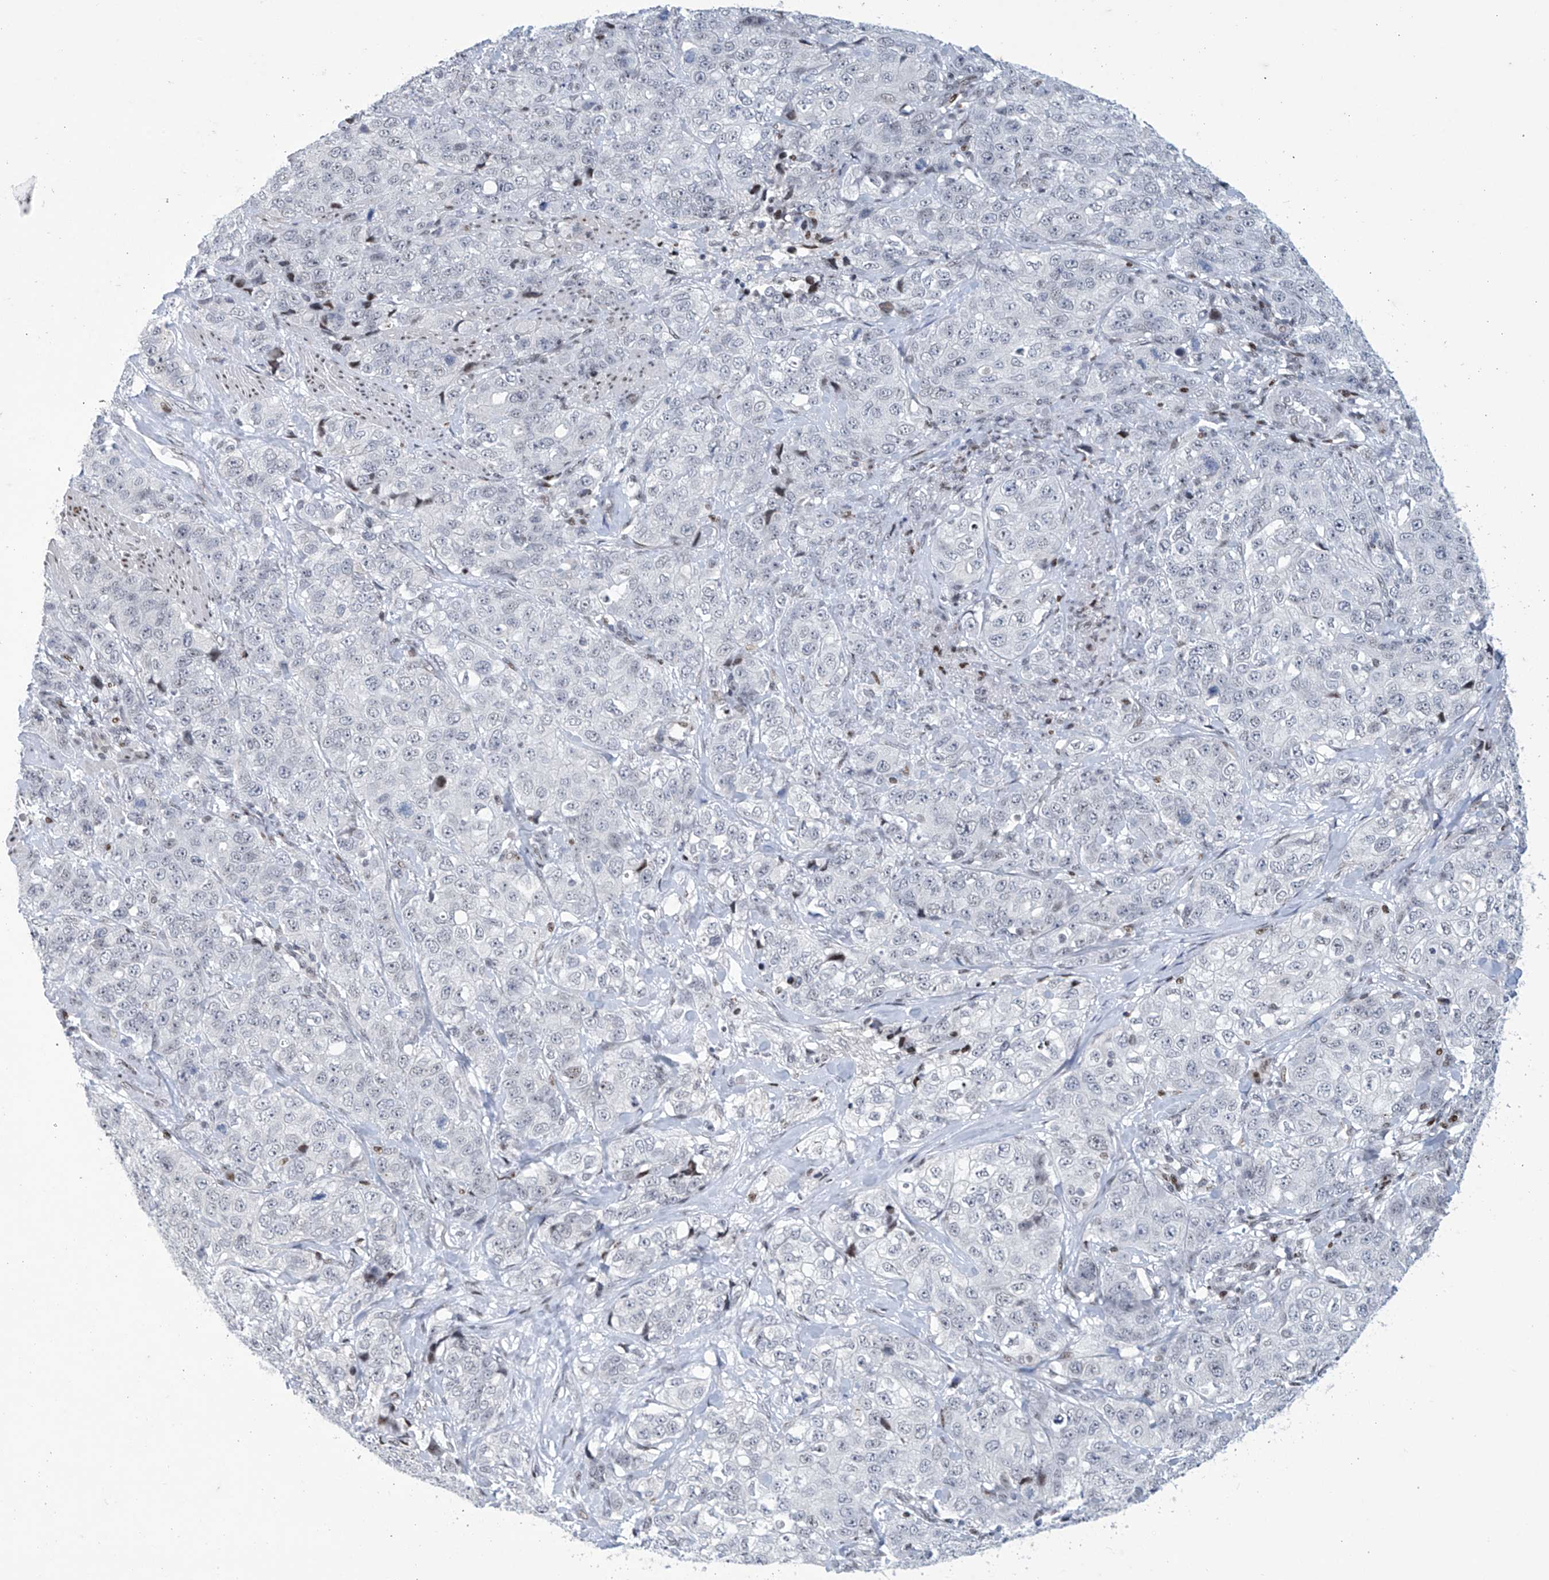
{"staining": {"intensity": "negative", "quantity": "none", "location": "none"}, "tissue": "stomach cancer", "cell_type": "Tumor cells", "image_type": "cancer", "snomed": [{"axis": "morphology", "description": "Adenocarcinoma, NOS"}, {"axis": "topography", "description": "Stomach"}], "caption": "IHC histopathology image of human adenocarcinoma (stomach) stained for a protein (brown), which reveals no expression in tumor cells.", "gene": "RFX7", "patient": {"sex": "male", "age": 48}}